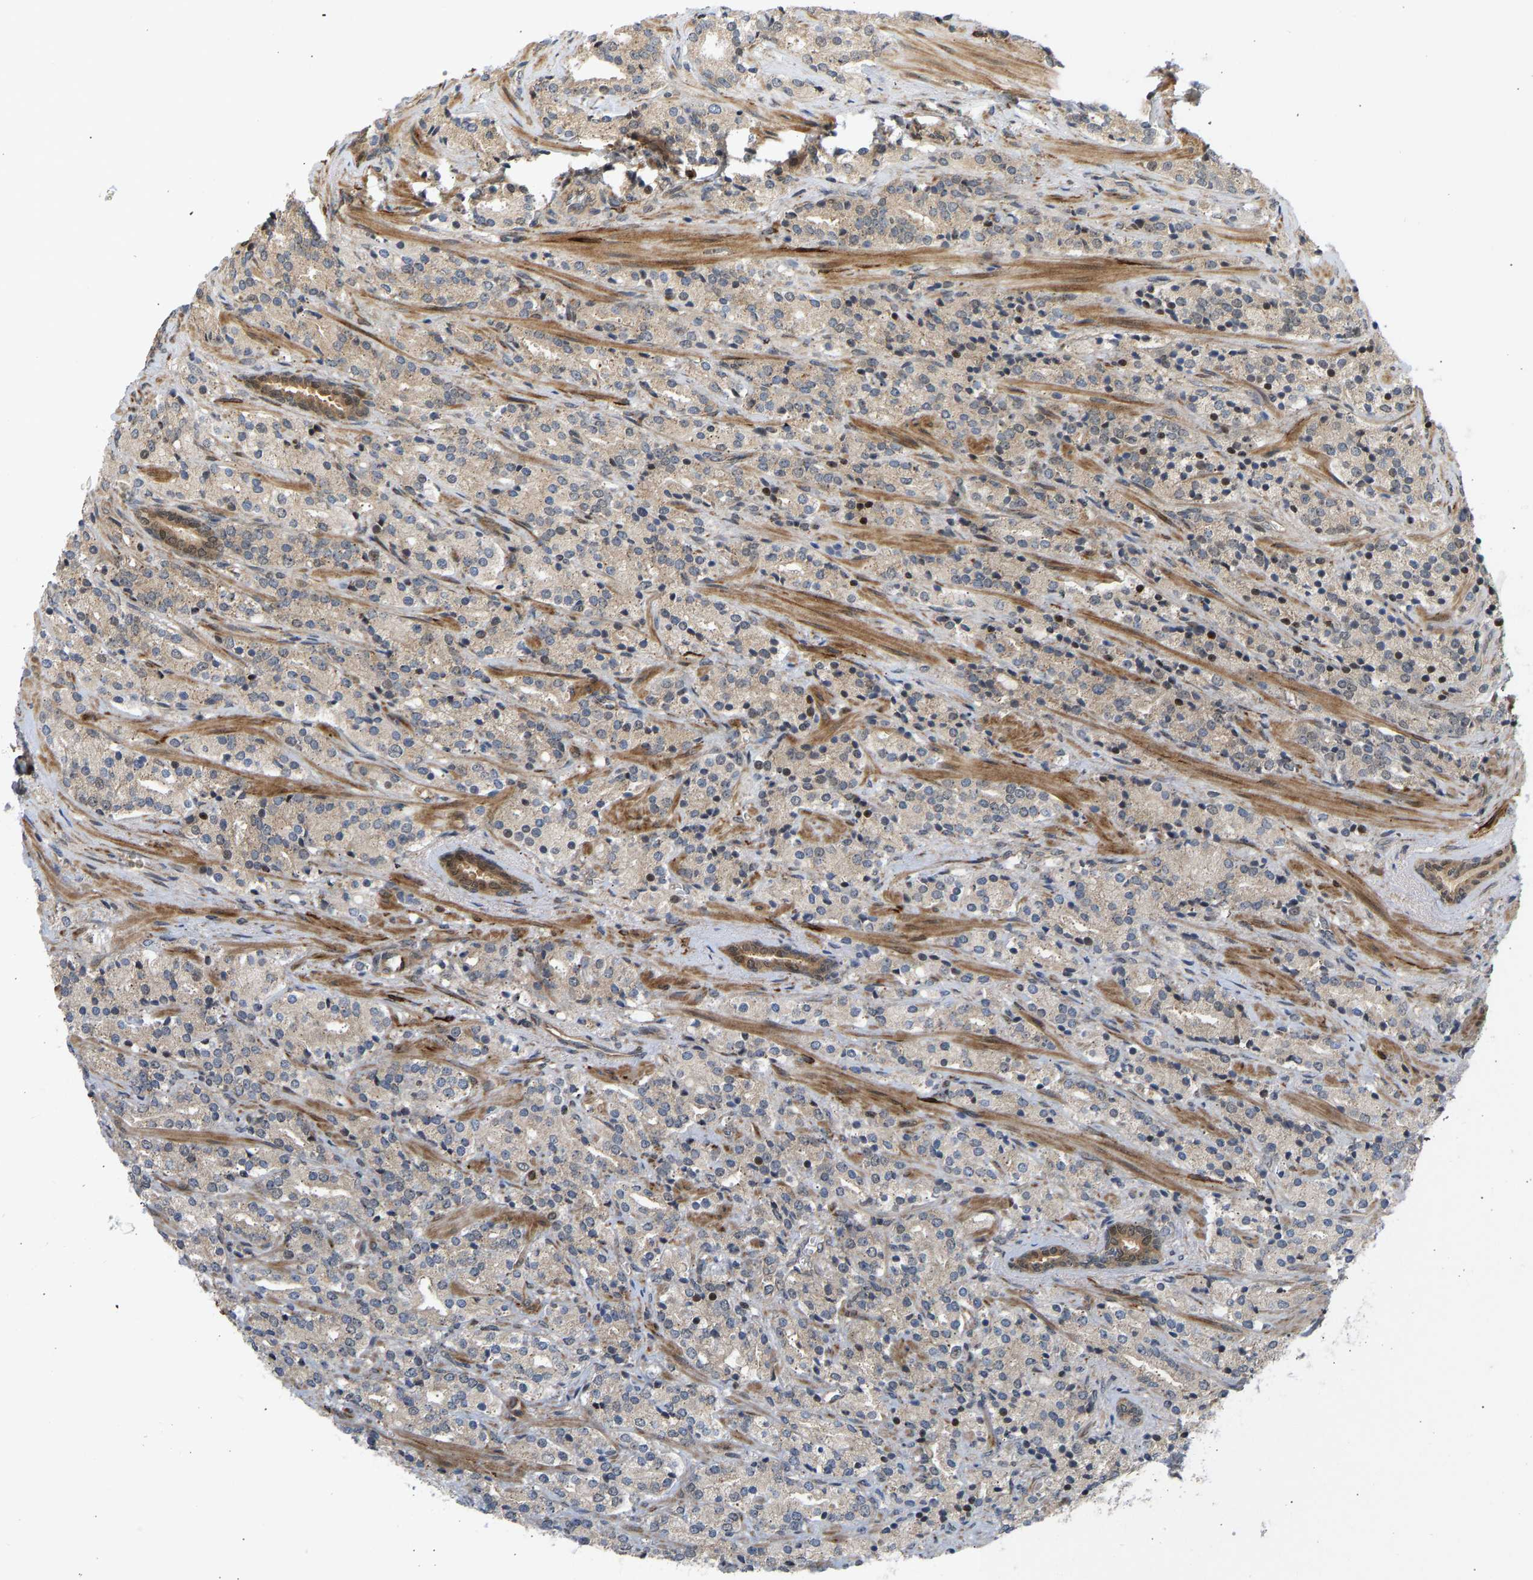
{"staining": {"intensity": "weak", "quantity": ">75%", "location": "cytoplasmic/membranous,nuclear"}, "tissue": "prostate cancer", "cell_type": "Tumor cells", "image_type": "cancer", "snomed": [{"axis": "morphology", "description": "Adenocarcinoma, High grade"}, {"axis": "topography", "description": "Prostate"}], "caption": "The photomicrograph reveals staining of prostate high-grade adenocarcinoma, revealing weak cytoplasmic/membranous and nuclear protein positivity (brown color) within tumor cells. (Stains: DAB (3,3'-diaminobenzidine) in brown, nuclei in blue, Microscopy: brightfield microscopy at high magnification).", "gene": "BAG1", "patient": {"sex": "male", "age": 71}}